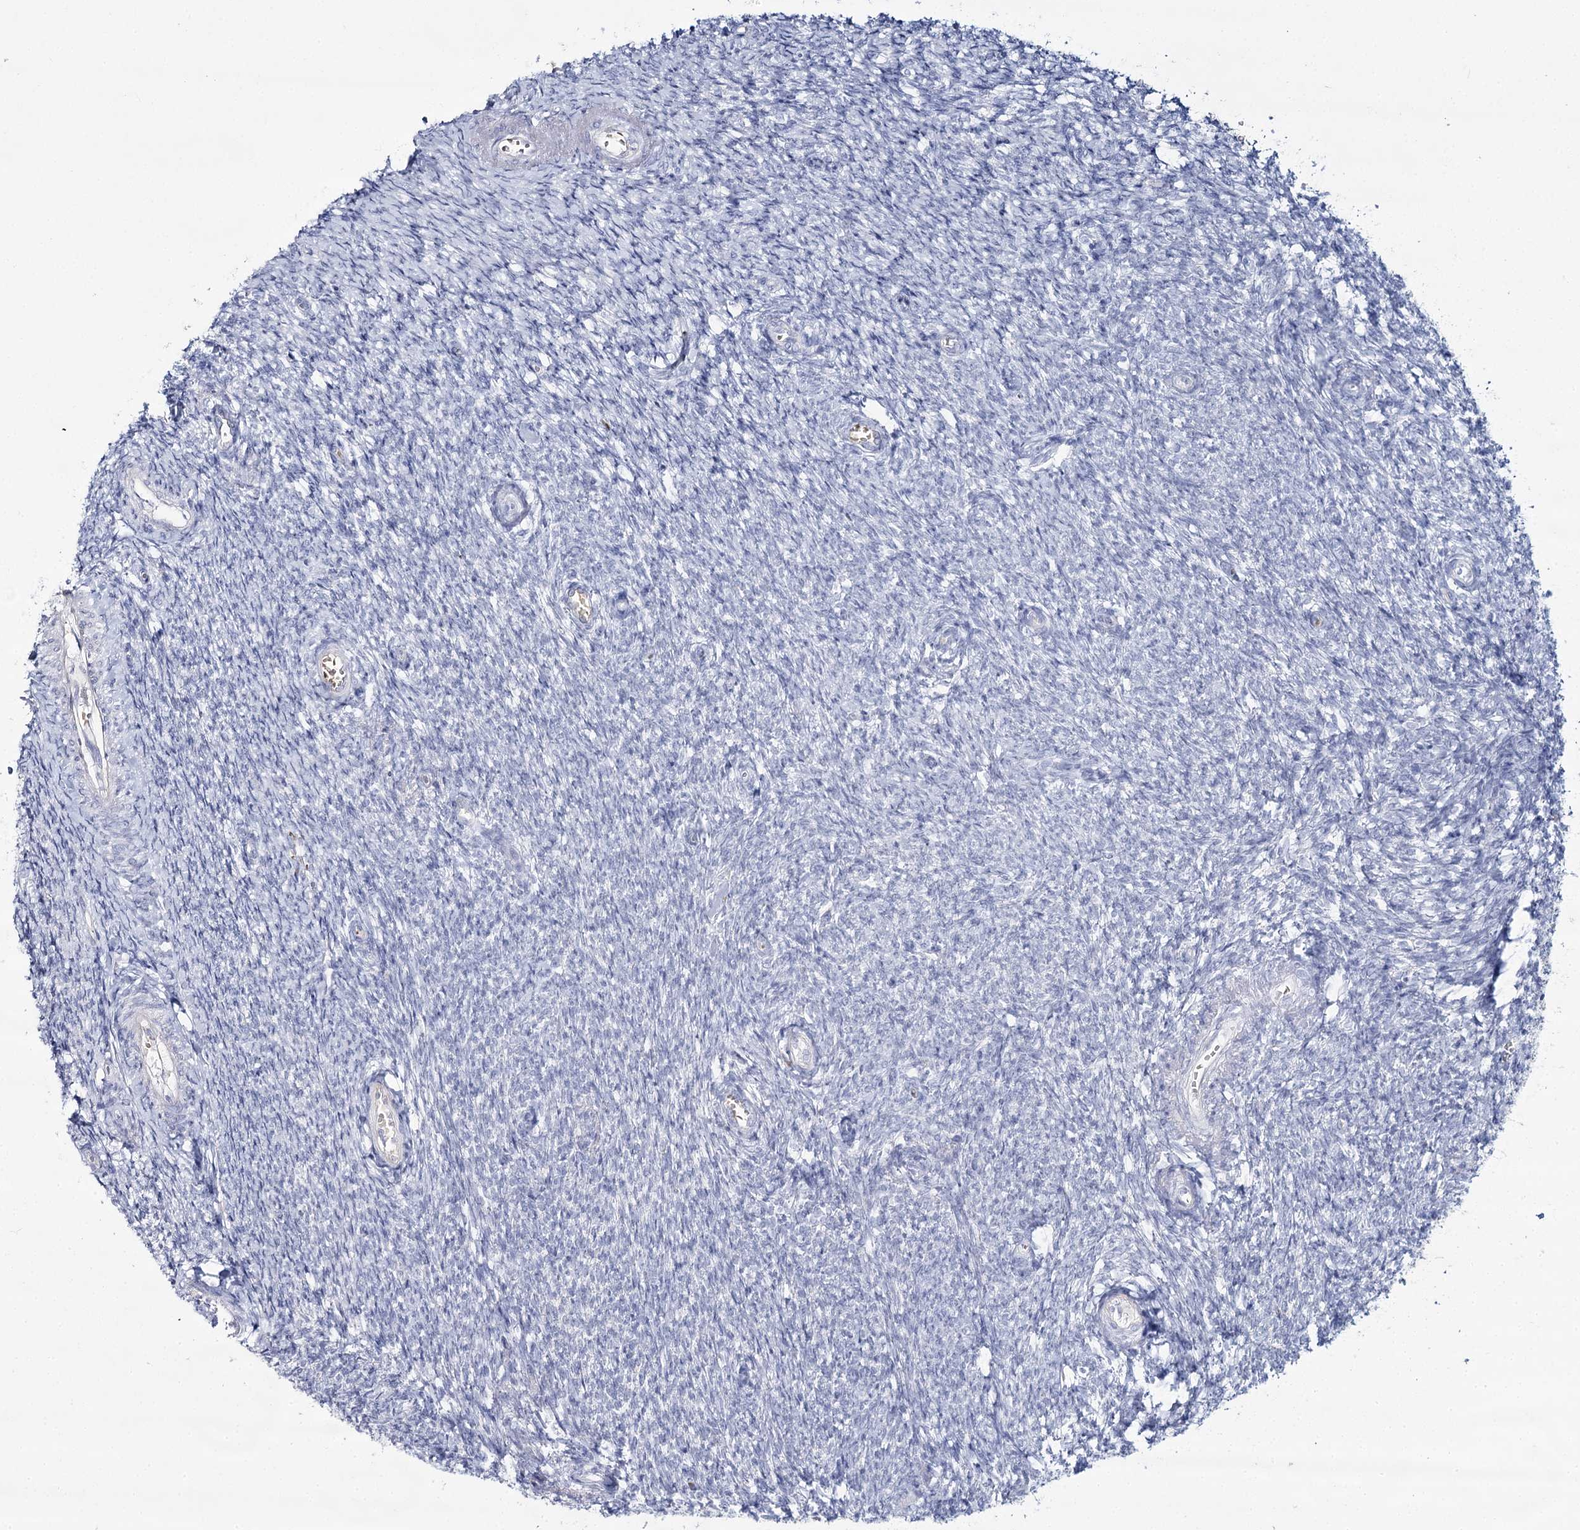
{"staining": {"intensity": "negative", "quantity": "none", "location": "none"}, "tissue": "ovary", "cell_type": "Ovarian stroma cells", "image_type": "normal", "snomed": [{"axis": "morphology", "description": "Normal tissue, NOS"}, {"axis": "topography", "description": "Ovary"}], "caption": "Ovarian stroma cells show no significant protein expression in normal ovary.", "gene": "IGSF3", "patient": {"sex": "female", "age": 44}}